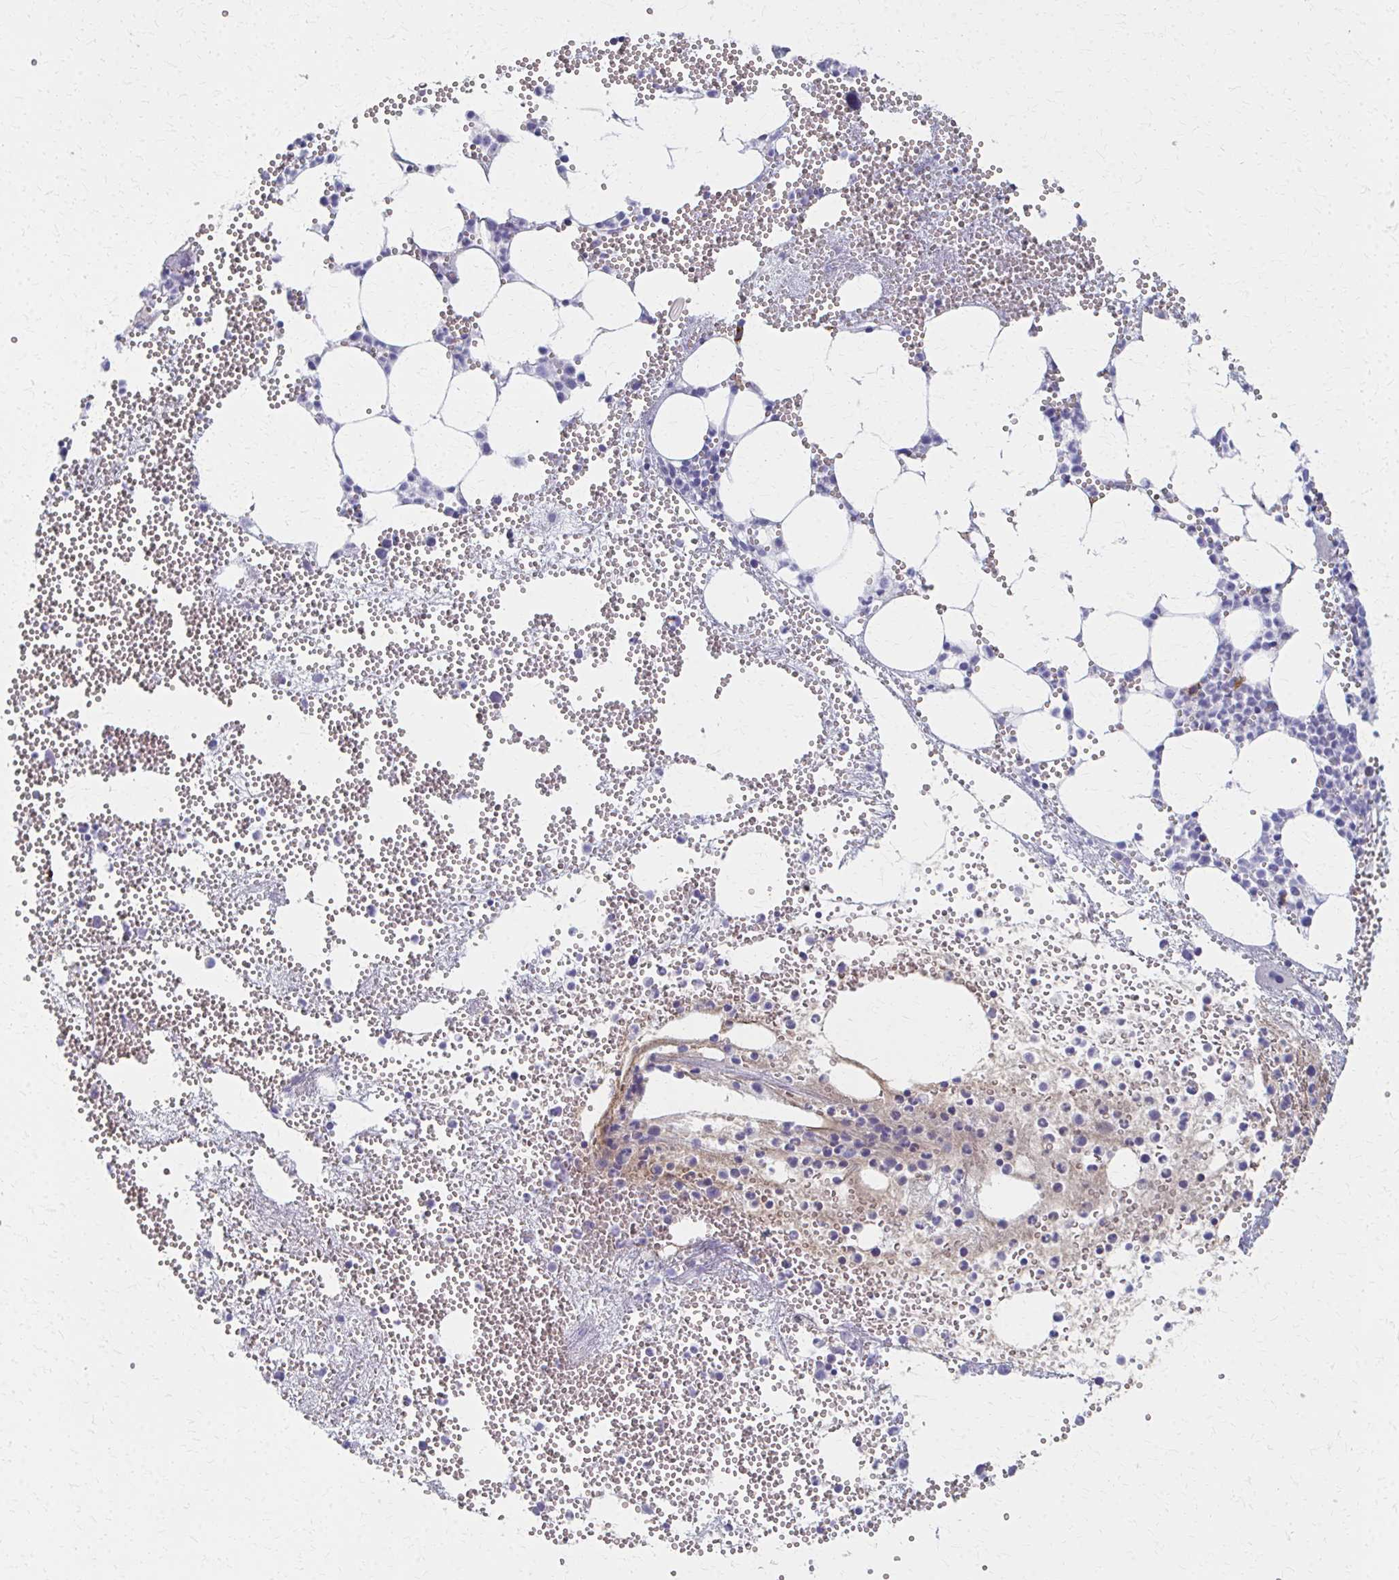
{"staining": {"intensity": "strong", "quantity": "<25%", "location": "cytoplasmic/membranous"}, "tissue": "bone marrow", "cell_type": "Hematopoietic cells", "image_type": "normal", "snomed": [{"axis": "morphology", "description": "Normal tissue, NOS"}, {"axis": "topography", "description": "Bone marrow"}], "caption": "Immunohistochemical staining of unremarkable bone marrow shows medium levels of strong cytoplasmic/membranous positivity in about <25% of hematopoietic cells.", "gene": "MS4A2", "patient": {"sex": "female", "age": 57}}